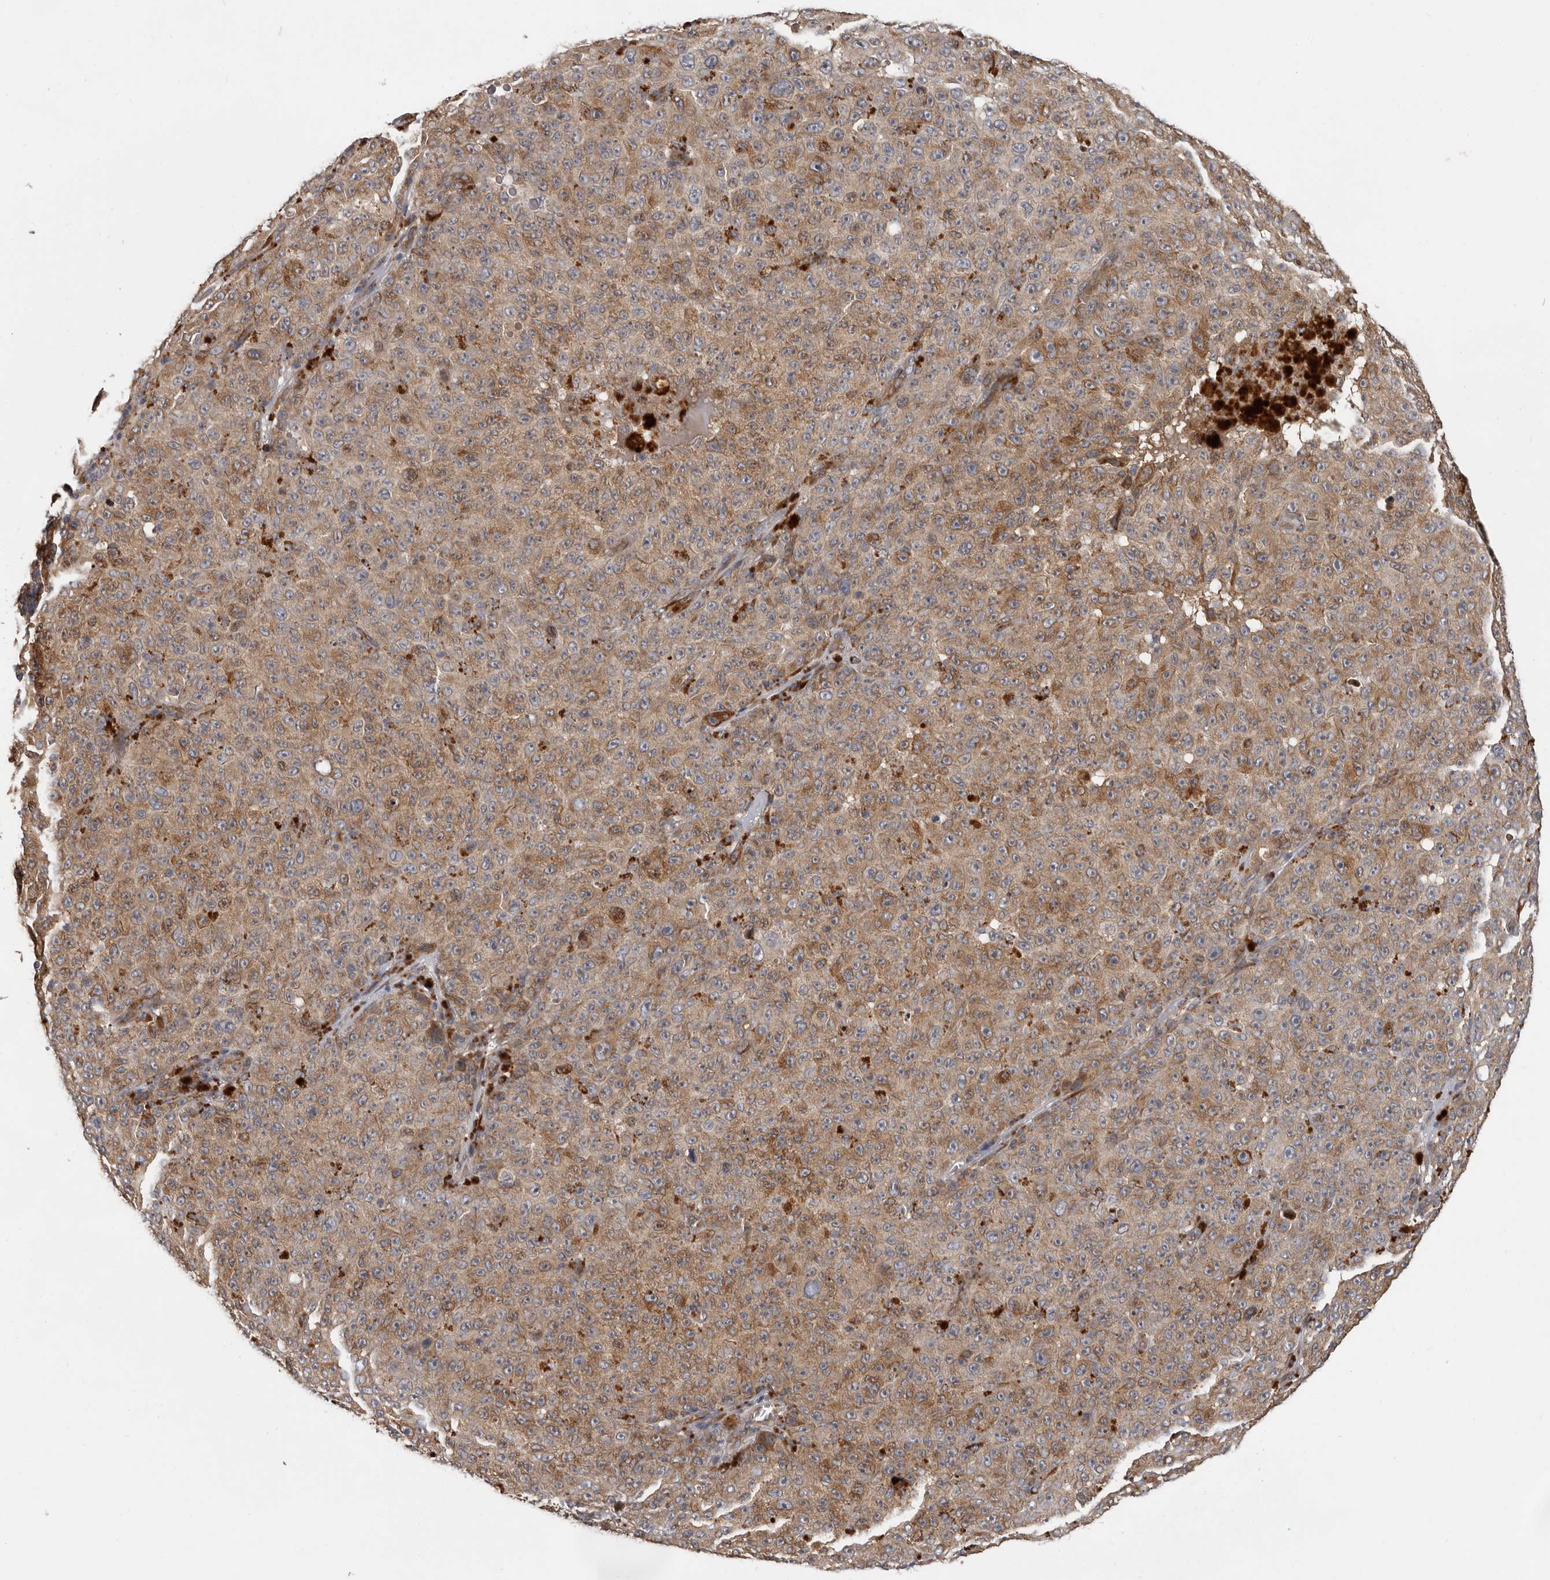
{"staining": {"intensity": "moderate", "quantity": ">75%", "location": "cytoplasmic/membranous"}, "tissue": "melanoma", "cell_type": "Tumor cells", "image_type": "cancer", "snomed": [{"axis": "morphology", "description": "Malignant melanoma, NOS"}, {"axis": "topography", "description": "Skin"}], "caption": "Human malignant melanoma stained with a brown dye exhibits moderate cytoplasmic/membranous positive expression in approximately >75% of tumor cells.", "gene": "MTF1", "patient": {"sex": "female", "age": 82}}